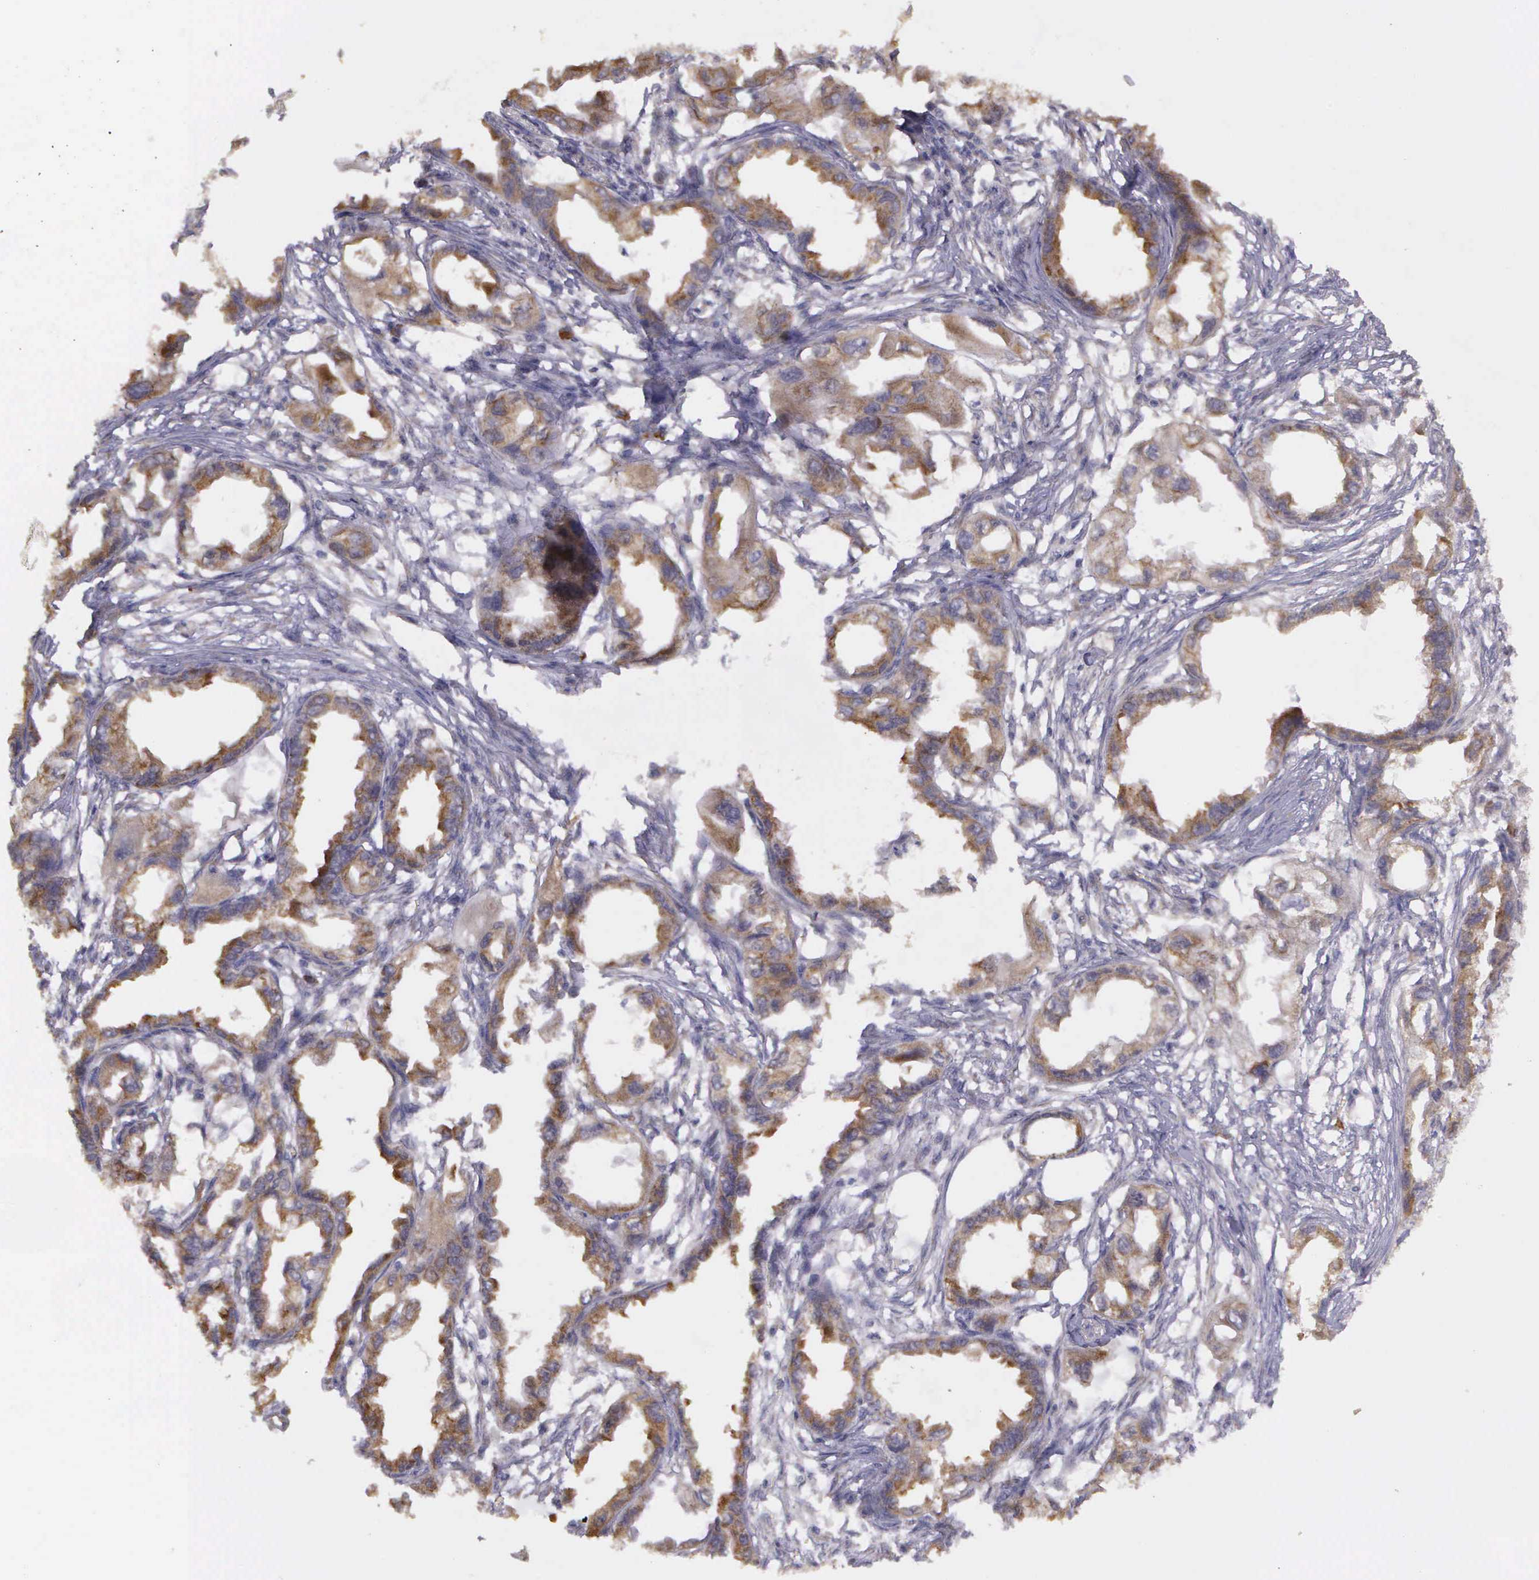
{"staining": {"intensity": "moderate", "quantity": ">75%", "location": "cytoplasmic/membranous"}, "tissue": "endometrial cancer", "cell_type": "Tumor cells", "image_type": "cancer", "snomed": [{"axis": "morphology", "description": "Adenocarcinoma, NOS"}, {"axis": "topography", "description": "Endometrium"}], "caption": "Protein analysis of adenocarcinoma (endometrial) tissue demonstrates moderate cytoplasmic/membranous expression in approximately >75% of tumor cells.", "gene": "EIF5", "patient": {"sex": "female", "age": 67}}